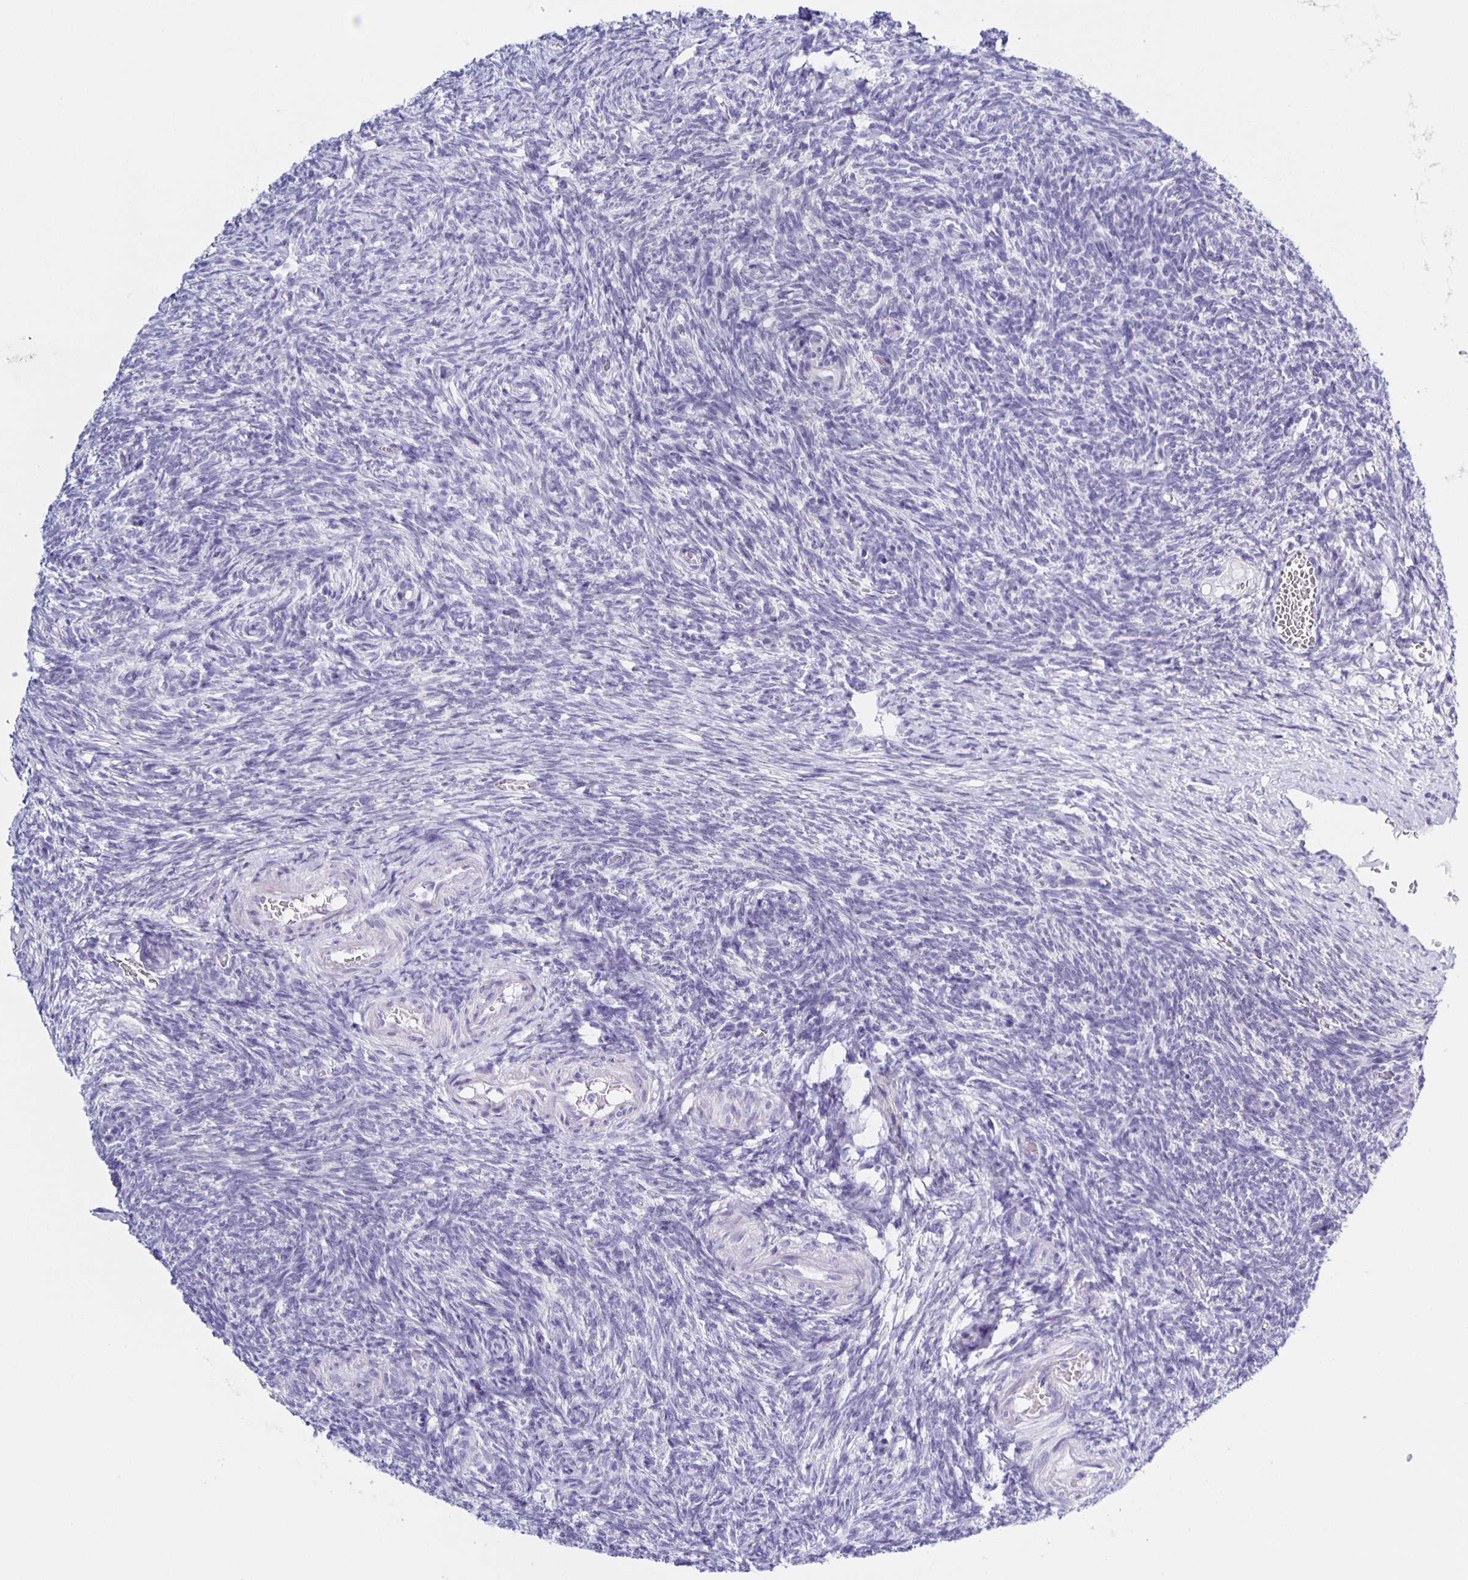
{"staining": {"intensity": "negative", "quantity": "none", "location": "none"}, "tissue": "ovary", "cell_type": "Ovarian stroma cells", "image_type": "normal", "snomed": [{"axis": "morphology", "description": "Normal tissue, NOS"}, {"axis": "topography", "description": "Ovary"}], "caption": "Image shows no protein expression in ovarian stroma cells of unremarkable ovary. The staining is performed using DAB brown chromogen with nuclei counter-stained in using hematoxylin.", "gene": "AQP6", "patient": {"sex": "female", "age": 39}}